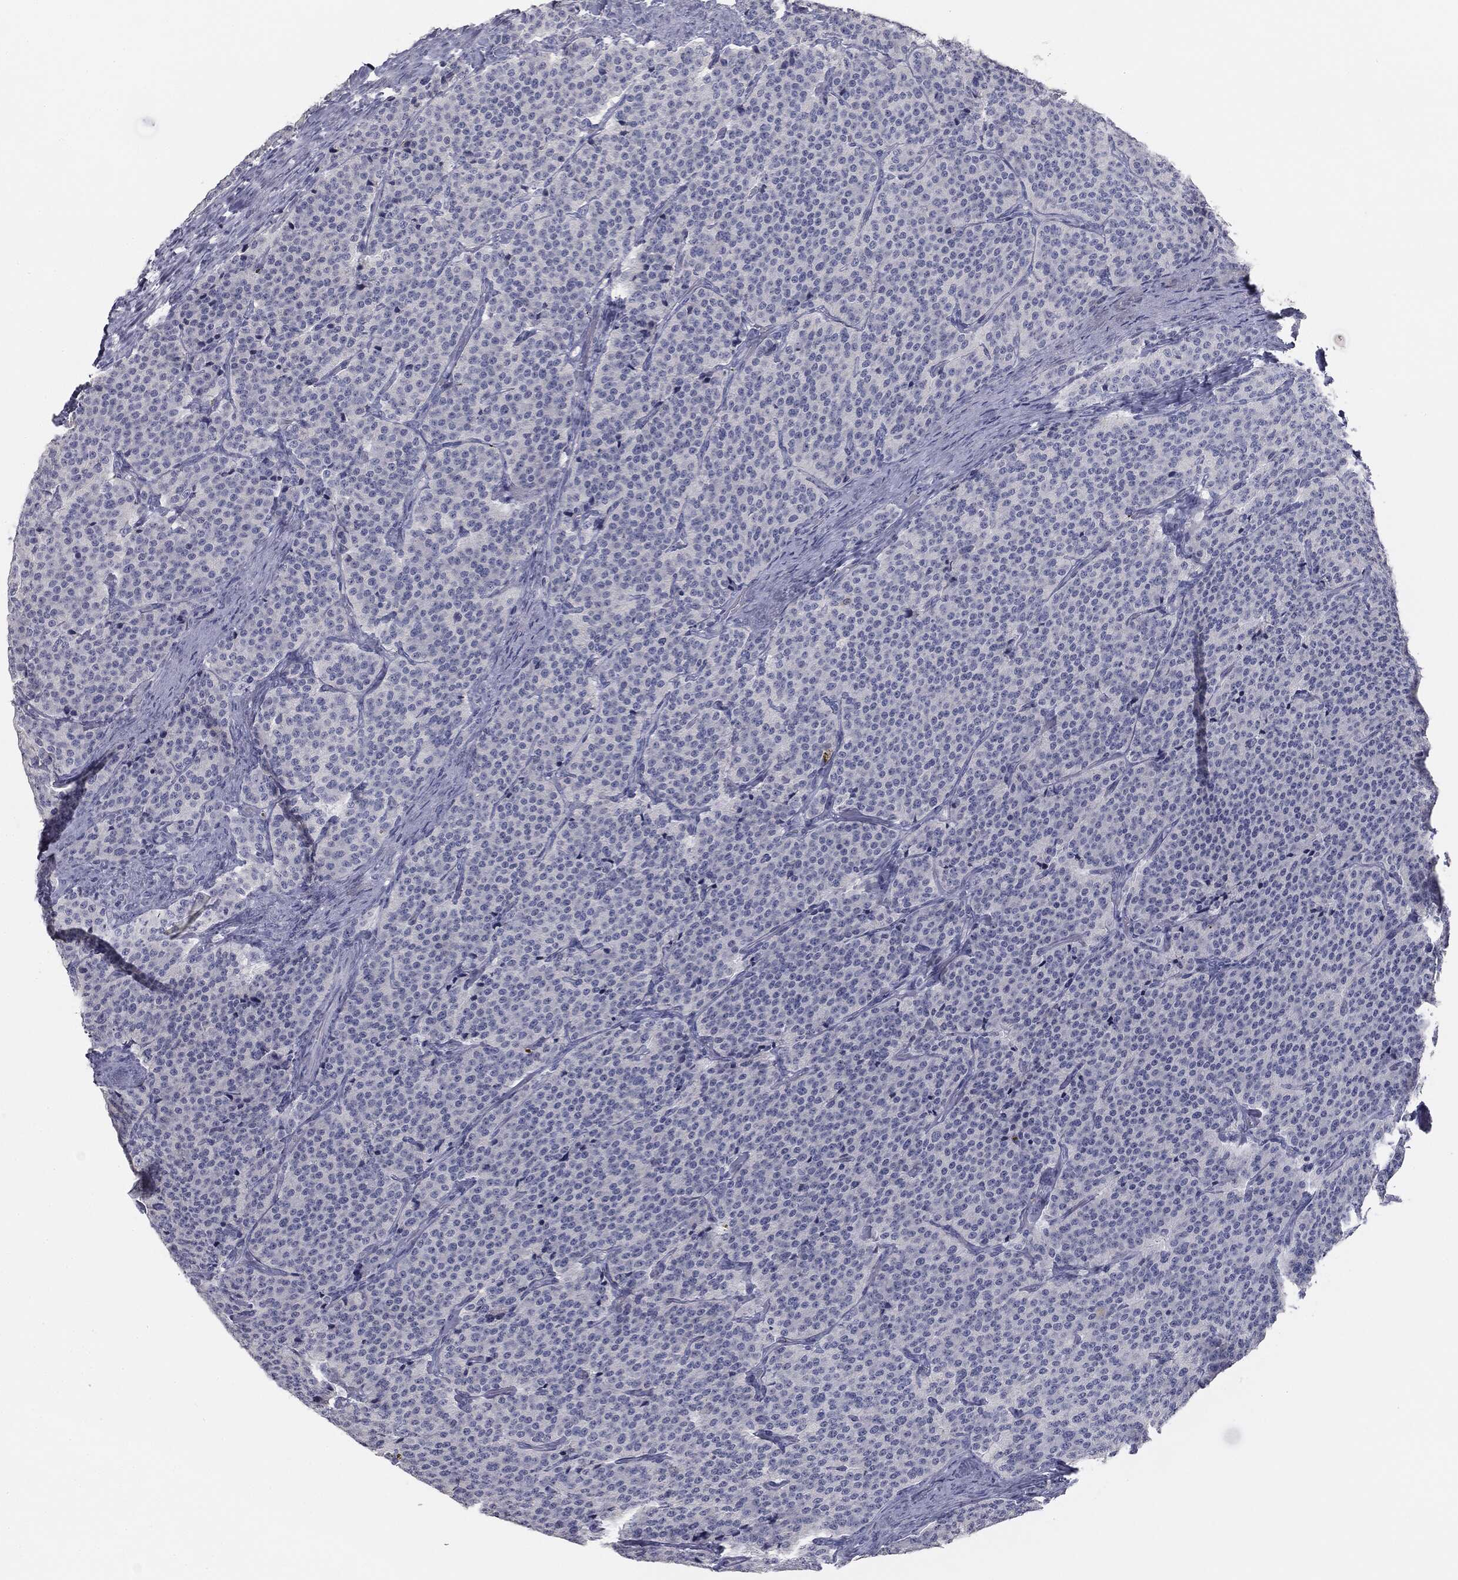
{"staining": {"intensity": "negative", "quantity": "none", "location": "none"}, "tissue": "carcinoid", "cell_type": "Tumor cells", "image_type": "cancer", "snomed": [{"axis": "morphology", "description": "Carcinoid, malignant, NOS"}, {"axis": "topography", "description": "Small intestine"}], "caption": "IHC of carcinoid displays no expression in tumor cells.", "gene": "MUC5AC", "patient": {"sex": "female", "age": 58}}